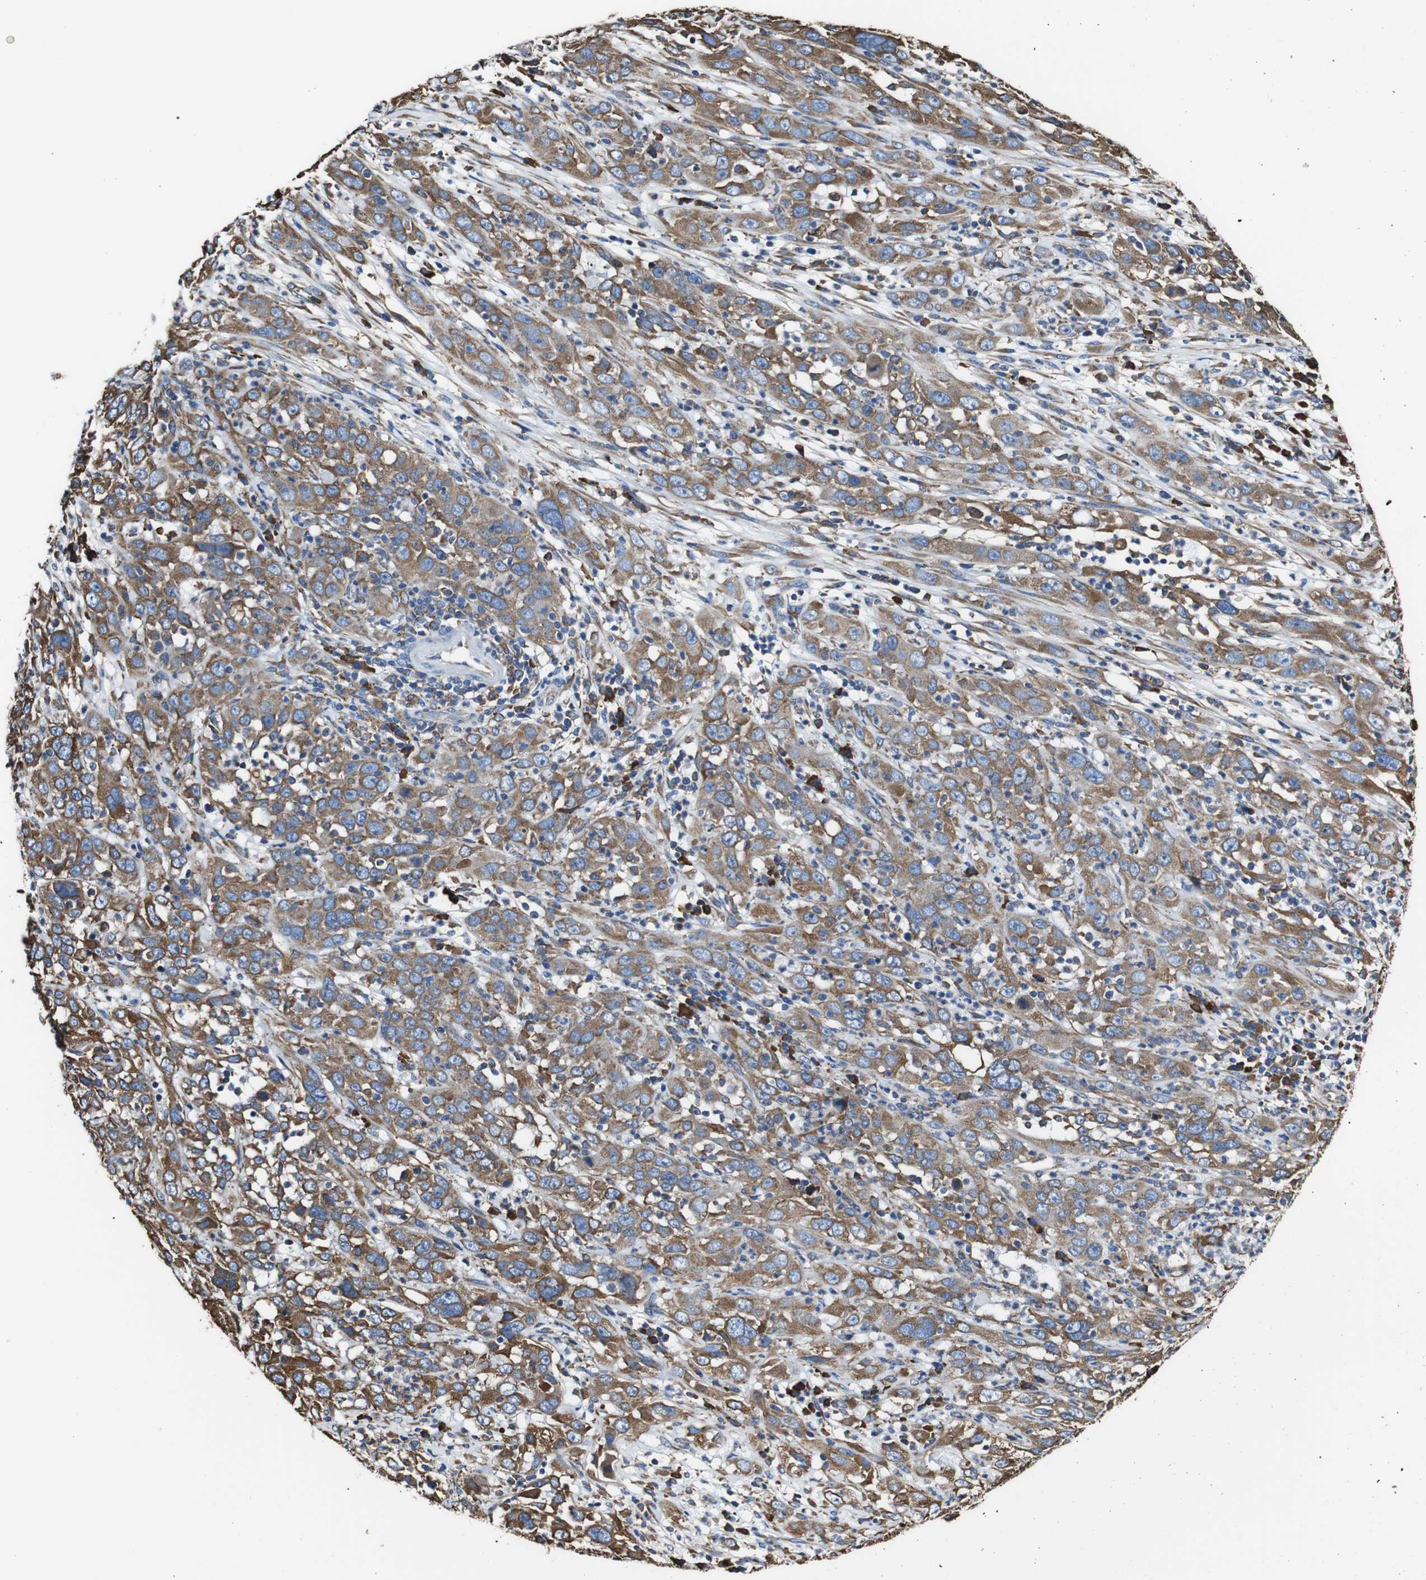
{"staining": {"intensity": "moderate", "quantity": ">75%", "location": "cytoplasmic/membranous"}, "tissue": "cervical cancer", "cell_type": "Tumor cells", "image_type": "cancer", "snomed": [{"axis": "morphology", "description": "Squamous cell carcinoma, NOS"}, {"axis": "topography", "description": "Cervix"}], "caption": "Tumor cells show medium levels of moderate cytoplasmic/membranous expression in about >75% of cells in human squamous cell carcinoma (cervical).", "gene": "PPIB", "patient": {"sex": "female", "age": 32}}